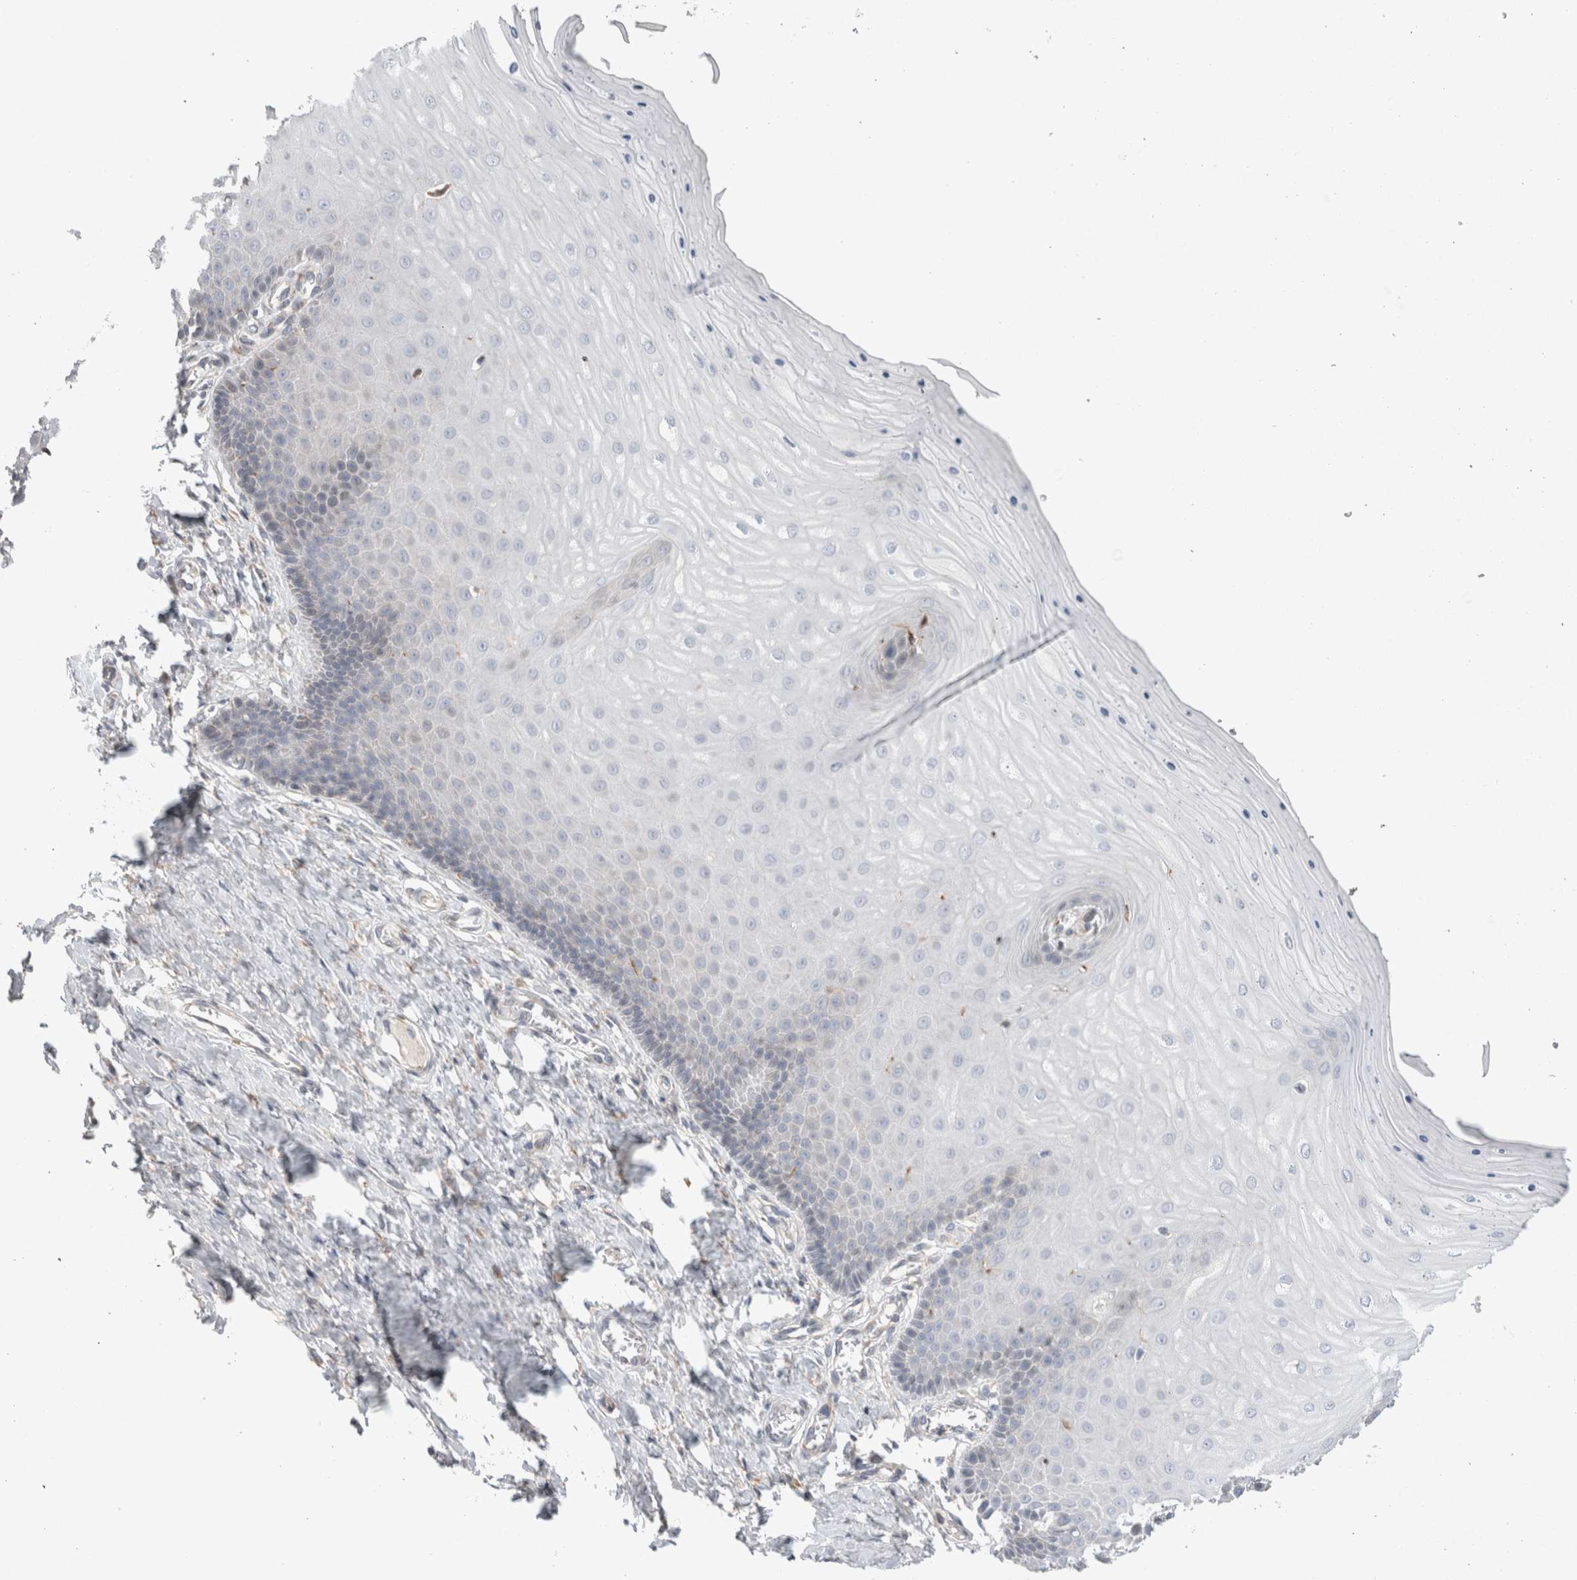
{"staining": {"intensity": "negative", "quantity": "none", "location": "none"}, "tissue": "cervix", "cell_type": "Glandular cells", "image_type": "normal", "snomed": [{"axis": "morphology", "description": "Normal tissue, NOS"}, {"axis": "topography", "description": "Cervix"}], "caption": "IHC photomicrograph of normal human cervix stained for a protein (brown), which displays no positivity in glandular cells.", "gene": "TRMT9B", "patient": {"sex": "female", "age": 55}}